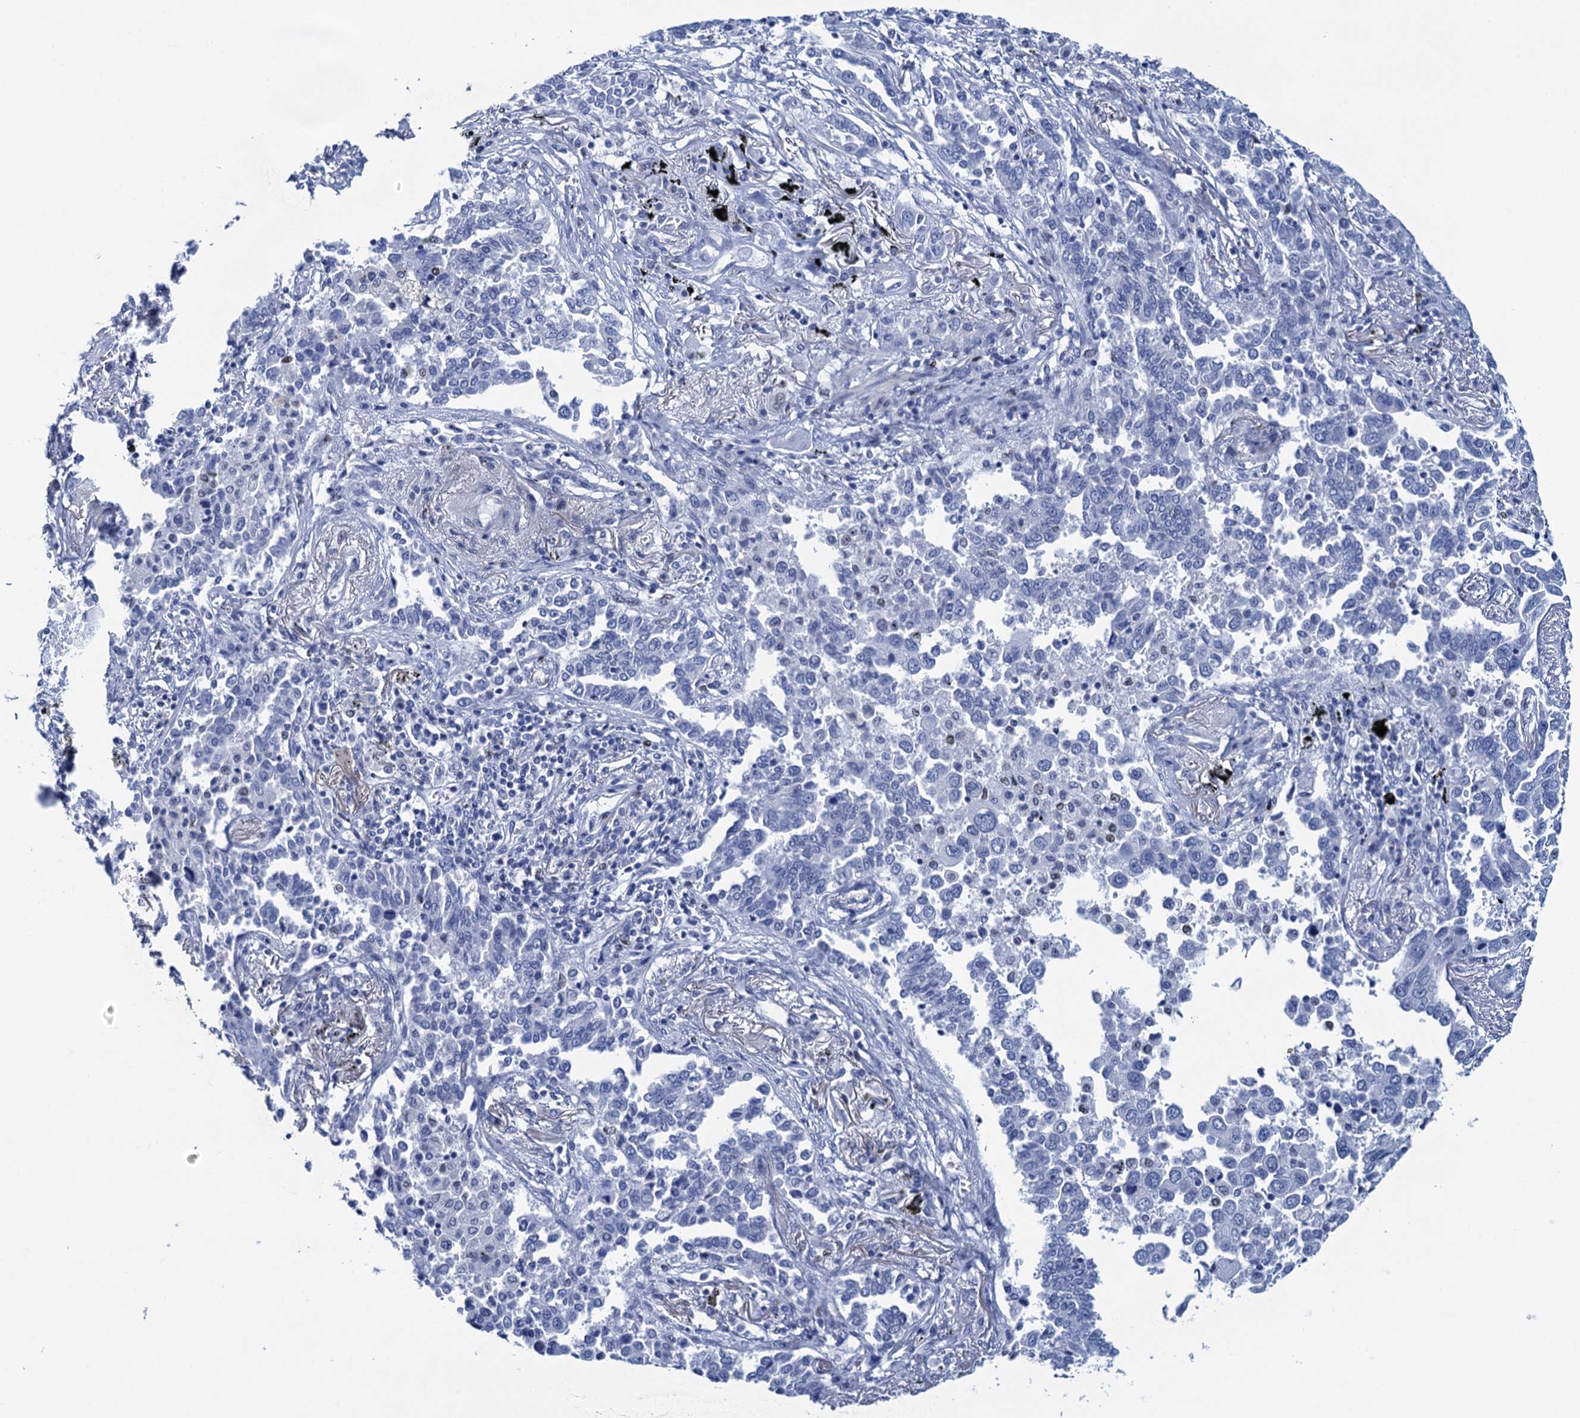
{"staining": {"intensity": "negative", "quantity": "none", "location": "none"}, "tissue": "lung cancer", "cell_type": "Tumor cells", "image_type": "cancer", "snomed": [{"axis": "morphology", "description": "Adenocarcinoma, NOS"}, {"axis": "topography", "description": "Lung"}], "caption": "DAB (3,3'-diaminobenzidine) immunohistochemical staining of lung cancer demonstrates no significant expression in tumor cells.", "gene": "RHCG", "patient": {"sex": "male", "age": 67}}